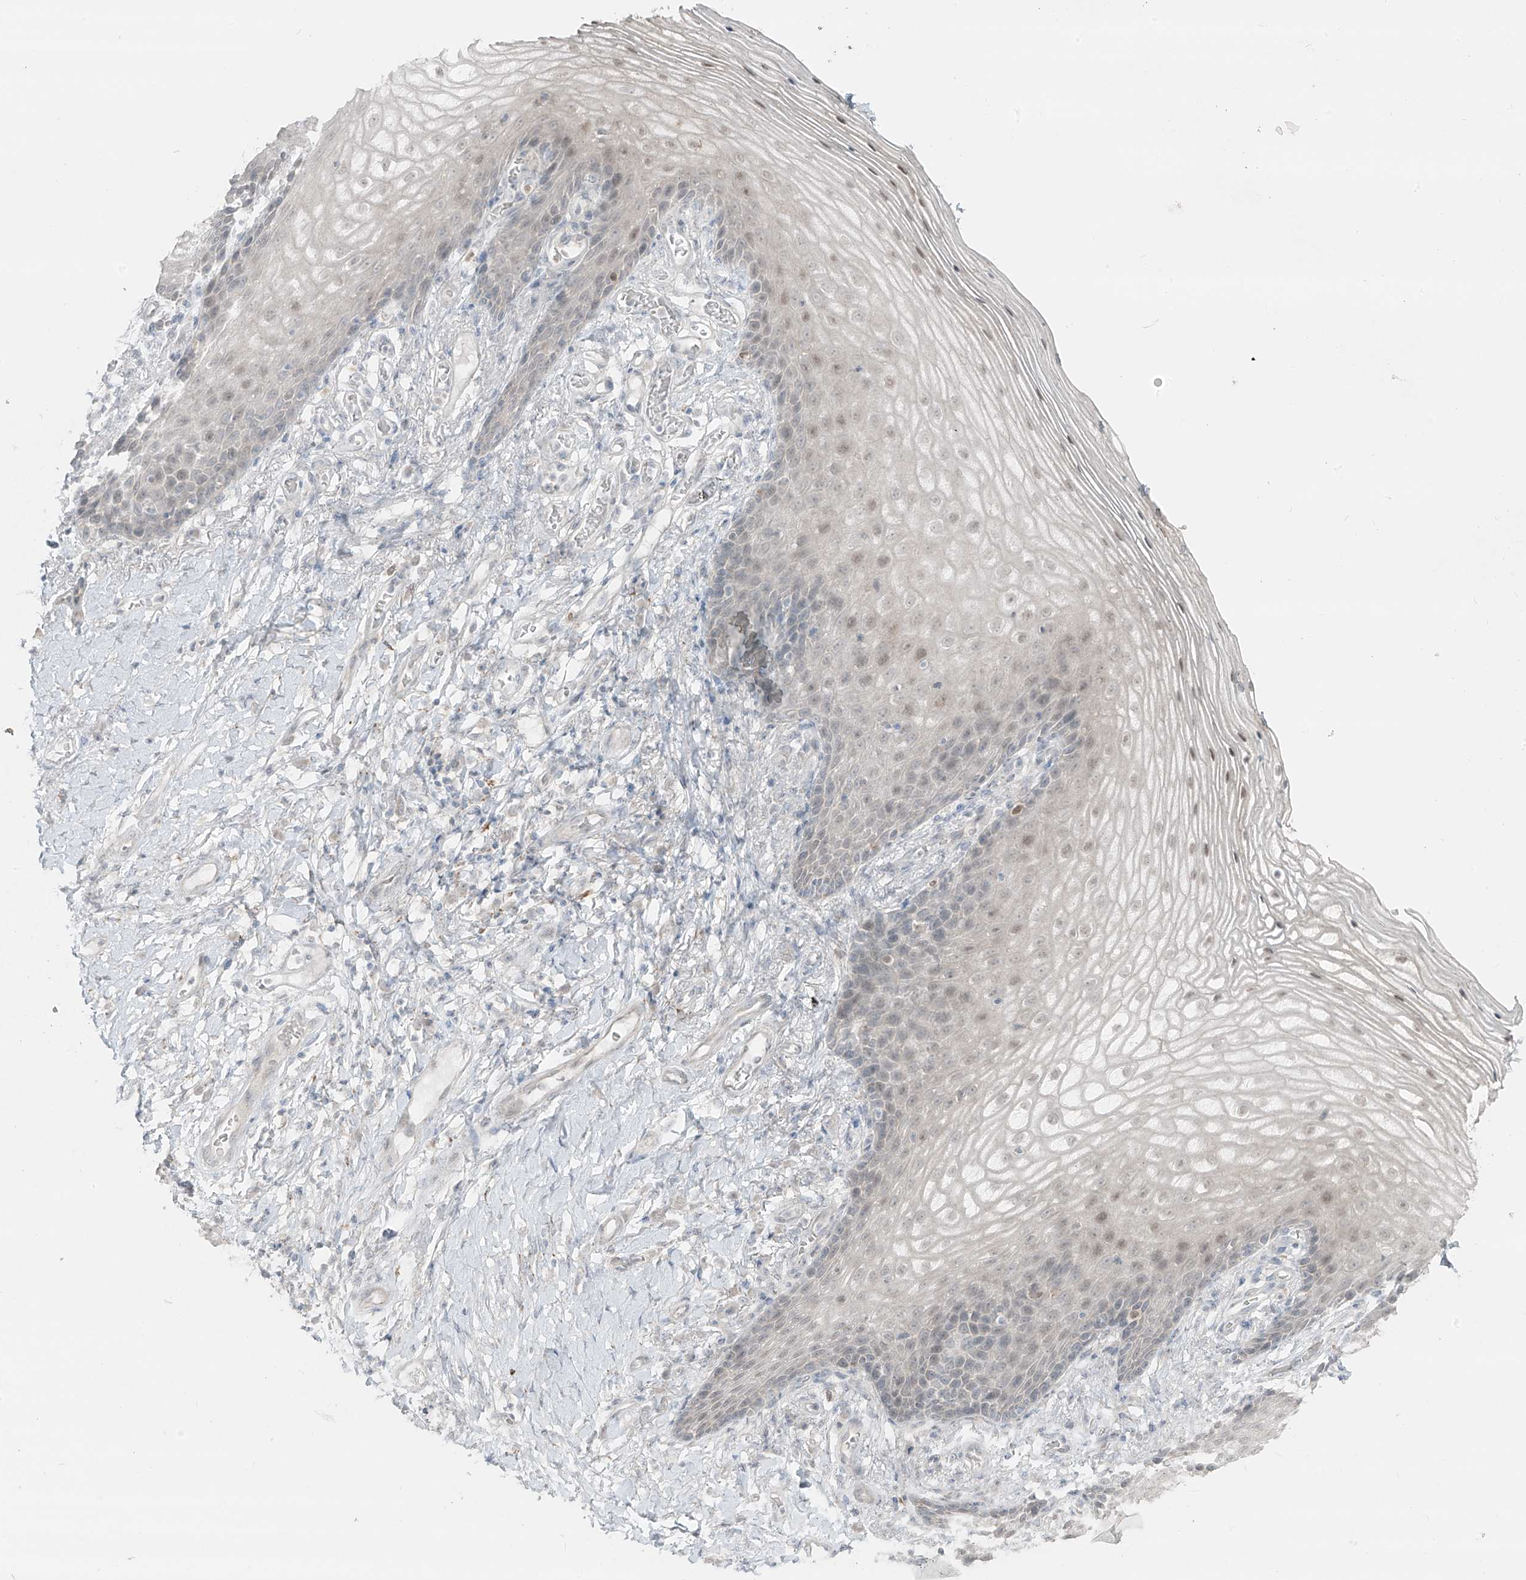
{"staining": {"intensity": "weak", "quantity": ">75%", "location": "nuclear"}, "tissue": "vagina", "cell_type": "Squamous epithelial cells", "image_type": "normal", "snomed": [{"axis": "morphology", "description": "Normal tissue, NOS"}, {"axis": "topography", "description": "Vagina"}], "caption": "This micrograph demonstrates immunohistochemistry staining of benign vagina, with low weak nuclear positivity in about >75% of squamous epithelial cells.", "gene": "PRDM6", "patient": {"sex": "female", "age": 60}}